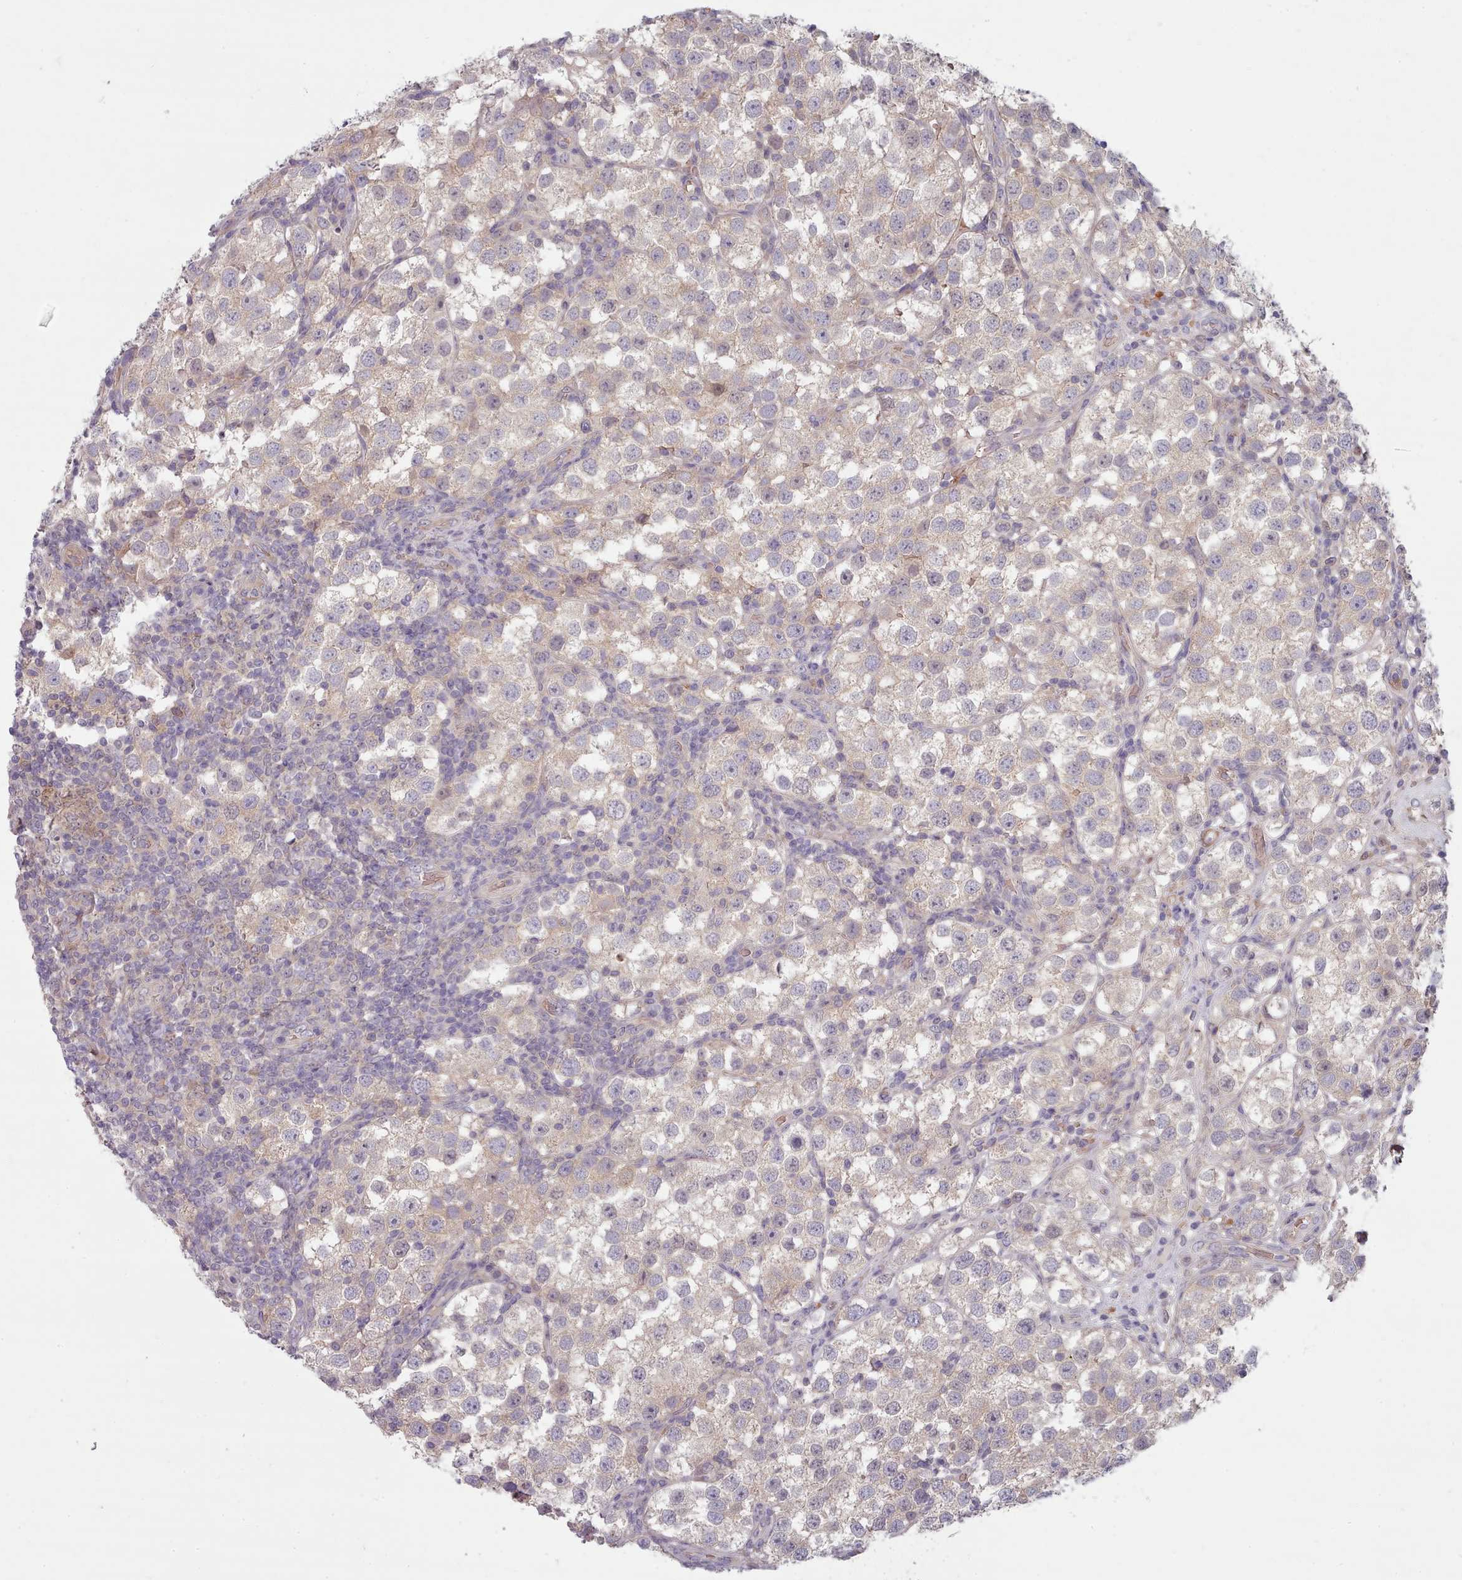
{"staining": {"intensity": "weak", "quantity": "25%-75%", "location": "cytoplasmic/membranous"}, "tissue": "testis cancer", "cell_type": "Tumor cells", "image_type": "cancer", "snomed": [{"axis": "morphology", "description": "Seminoma, NOS"}, {"axis": "topography", "description": "Testis"}], "caption": "Protein staining by IHC displays weak cytoplasmic/membranous staining in about 25%-75% of tumor cells in testis cancer. (DAB (3,3'-diaminobenzidine) IHC, brown staining for protein, blue staining for nuclei).", "gene": "CLNS1A", "patient": {"sex": "male", "age": 37}}